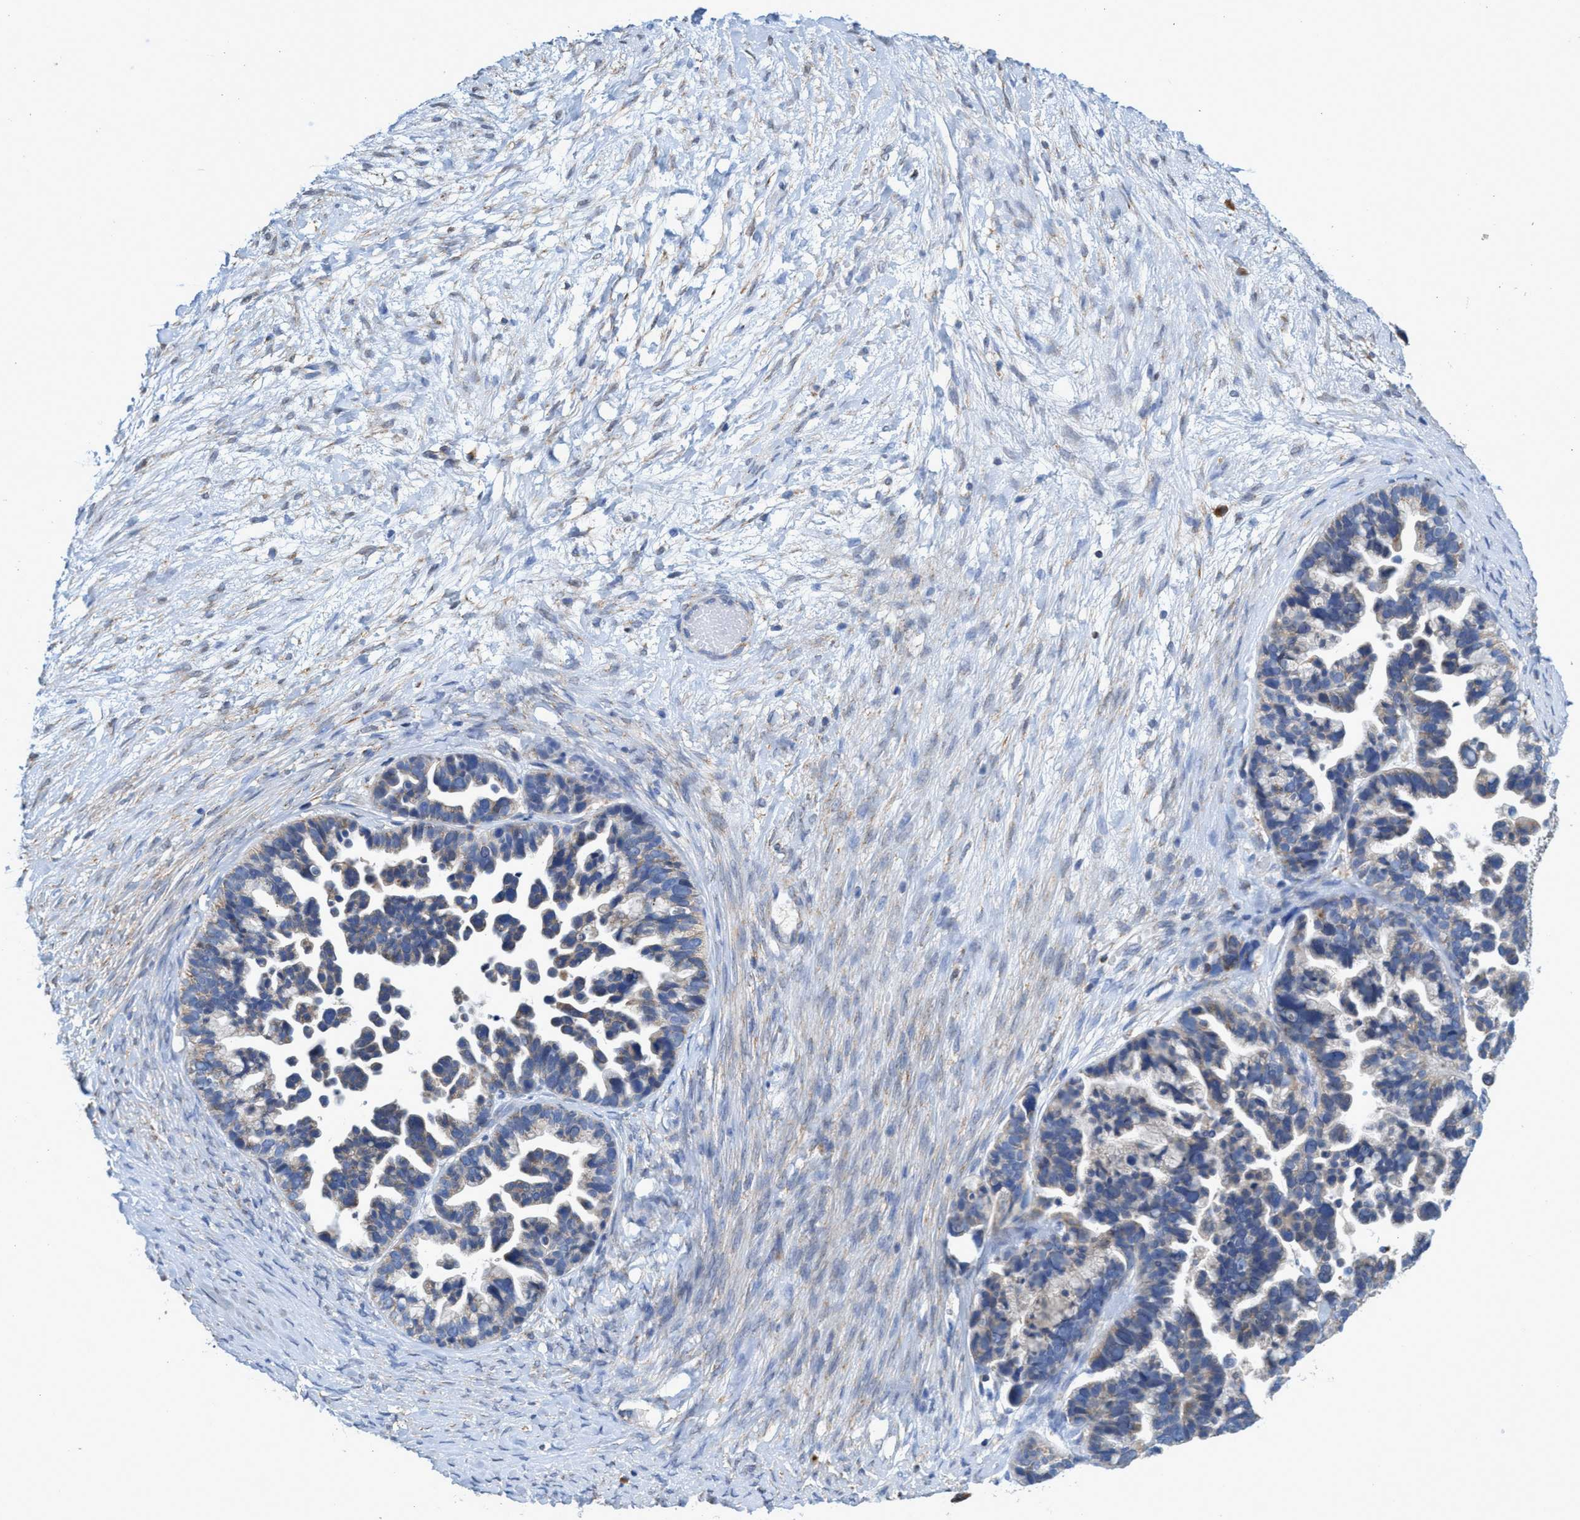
{"staining": {"intensity": "weak", "quantity": "25%-75%", "location": "cytoplasmic/membranous"}, "tissue": "ovarian cancer", "cell_type": "Tumor cells", "image_type": "cancer", "snomed": [{"axis": "morphology", "description": "Cystadenocarcinoma, serous, NOS"}, {"axis": "topography", "description": "Ovary"}], "caption": "Ovarian cancer tissue demonstrates weak cytoplasmic/membranous expression in approximately 25%-75% of tumor cells, visualized by immunohistochemistry.", "gene": "CRYZ", "patient": {"sex": "female", "age": 56}}